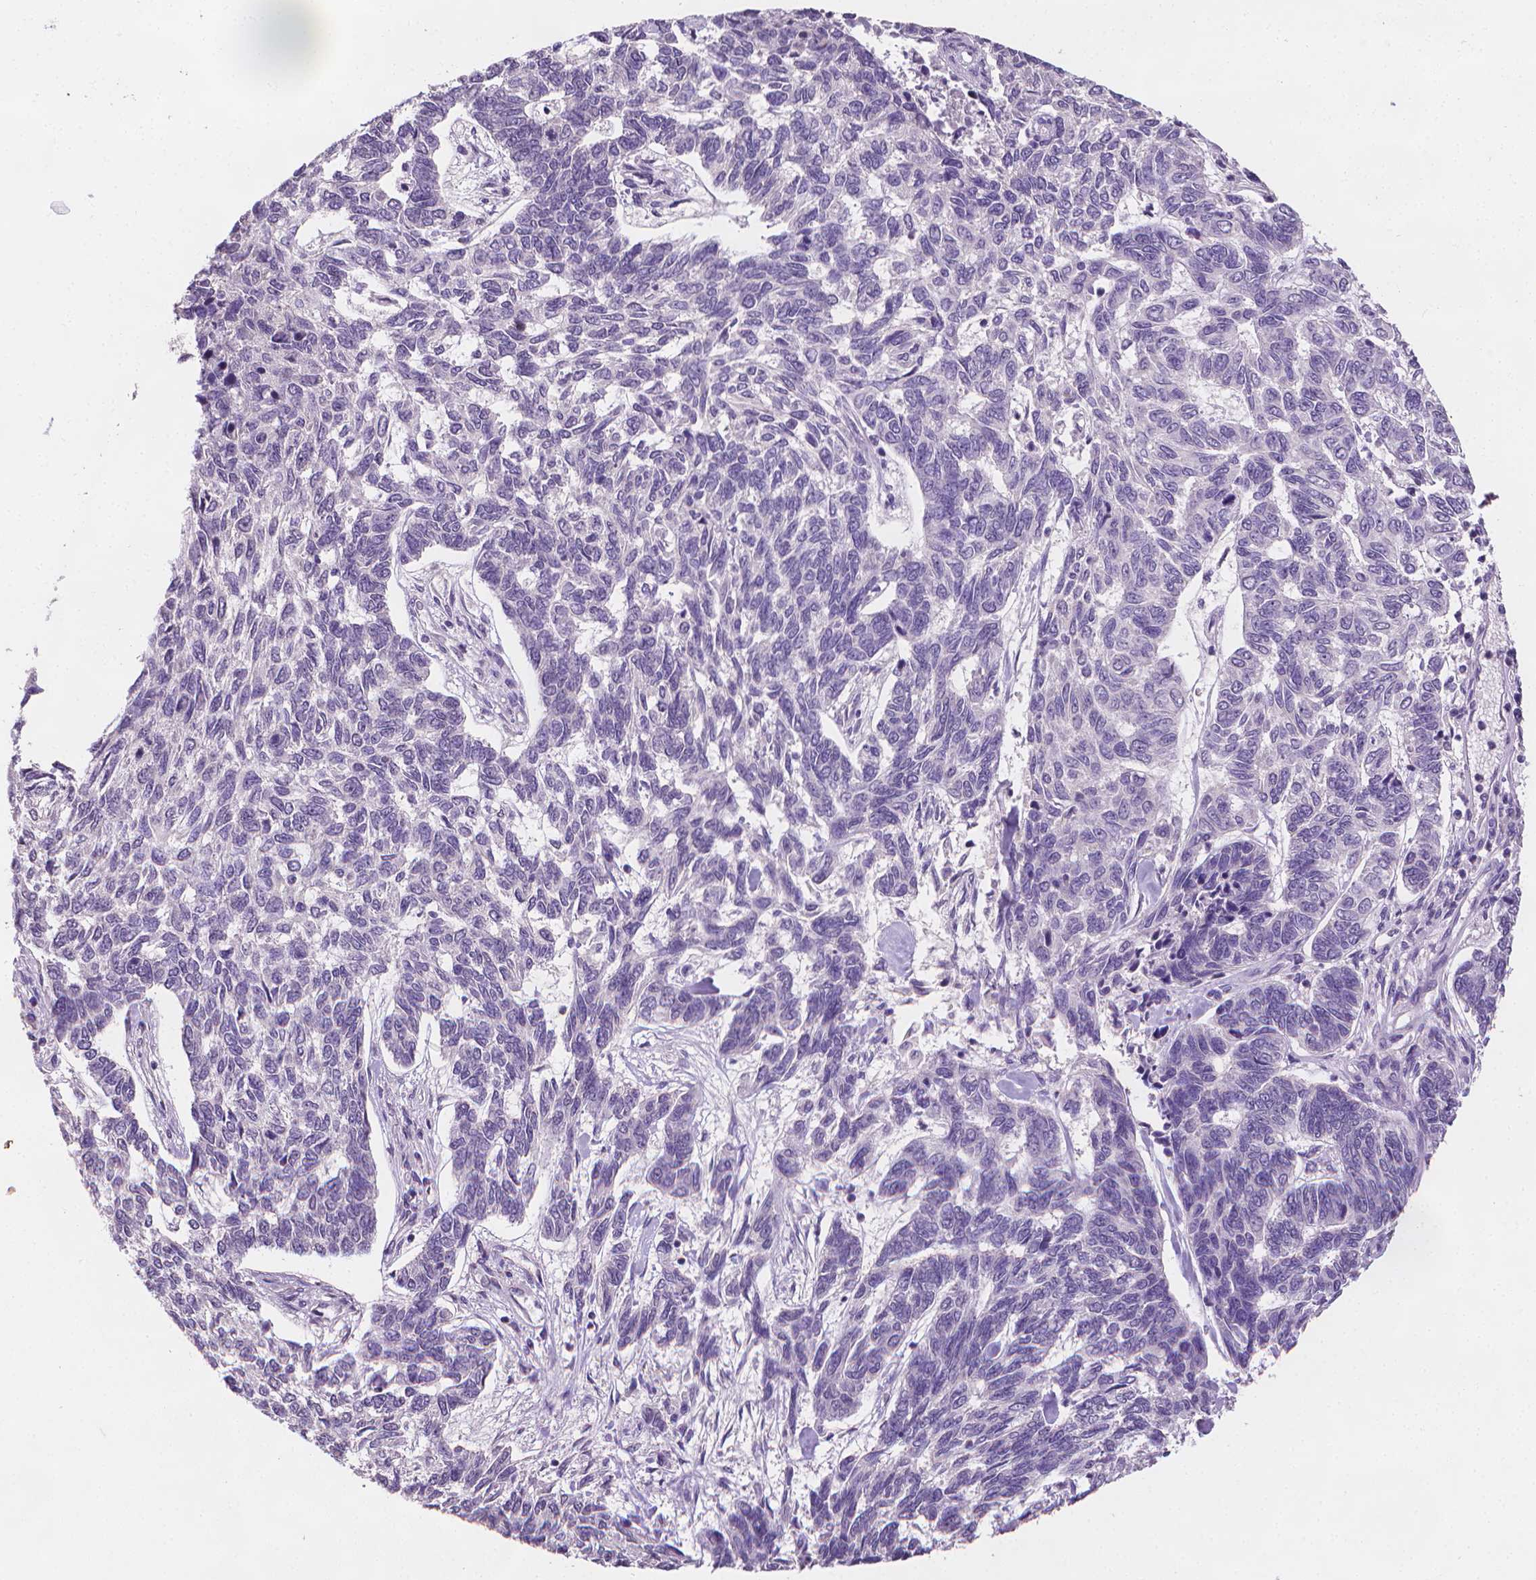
{"staining": {"intensity": "negative", "quantity": "none", "location": "none"}, "tissue": "skin cancer", "cell_type": "Tumor cells", "image_type": "cancer", "snomed": [{"axis": "morphology", "description": "Basal cell carcinoma"}, {"axis": "topography", "description": "Skin"}], "caption": "Tumor cells are negative for brown protein staining in basal cell carcinoma (skin). The staining was performed using DAB (3,3'-diaminobenzidine) to visualize the protein expression in brown, while the nuclei were stained in blue with hematoxylin (Magnification: 20x).", "gene": "FASN", "patient": {"sex": "female", "age": 65}}